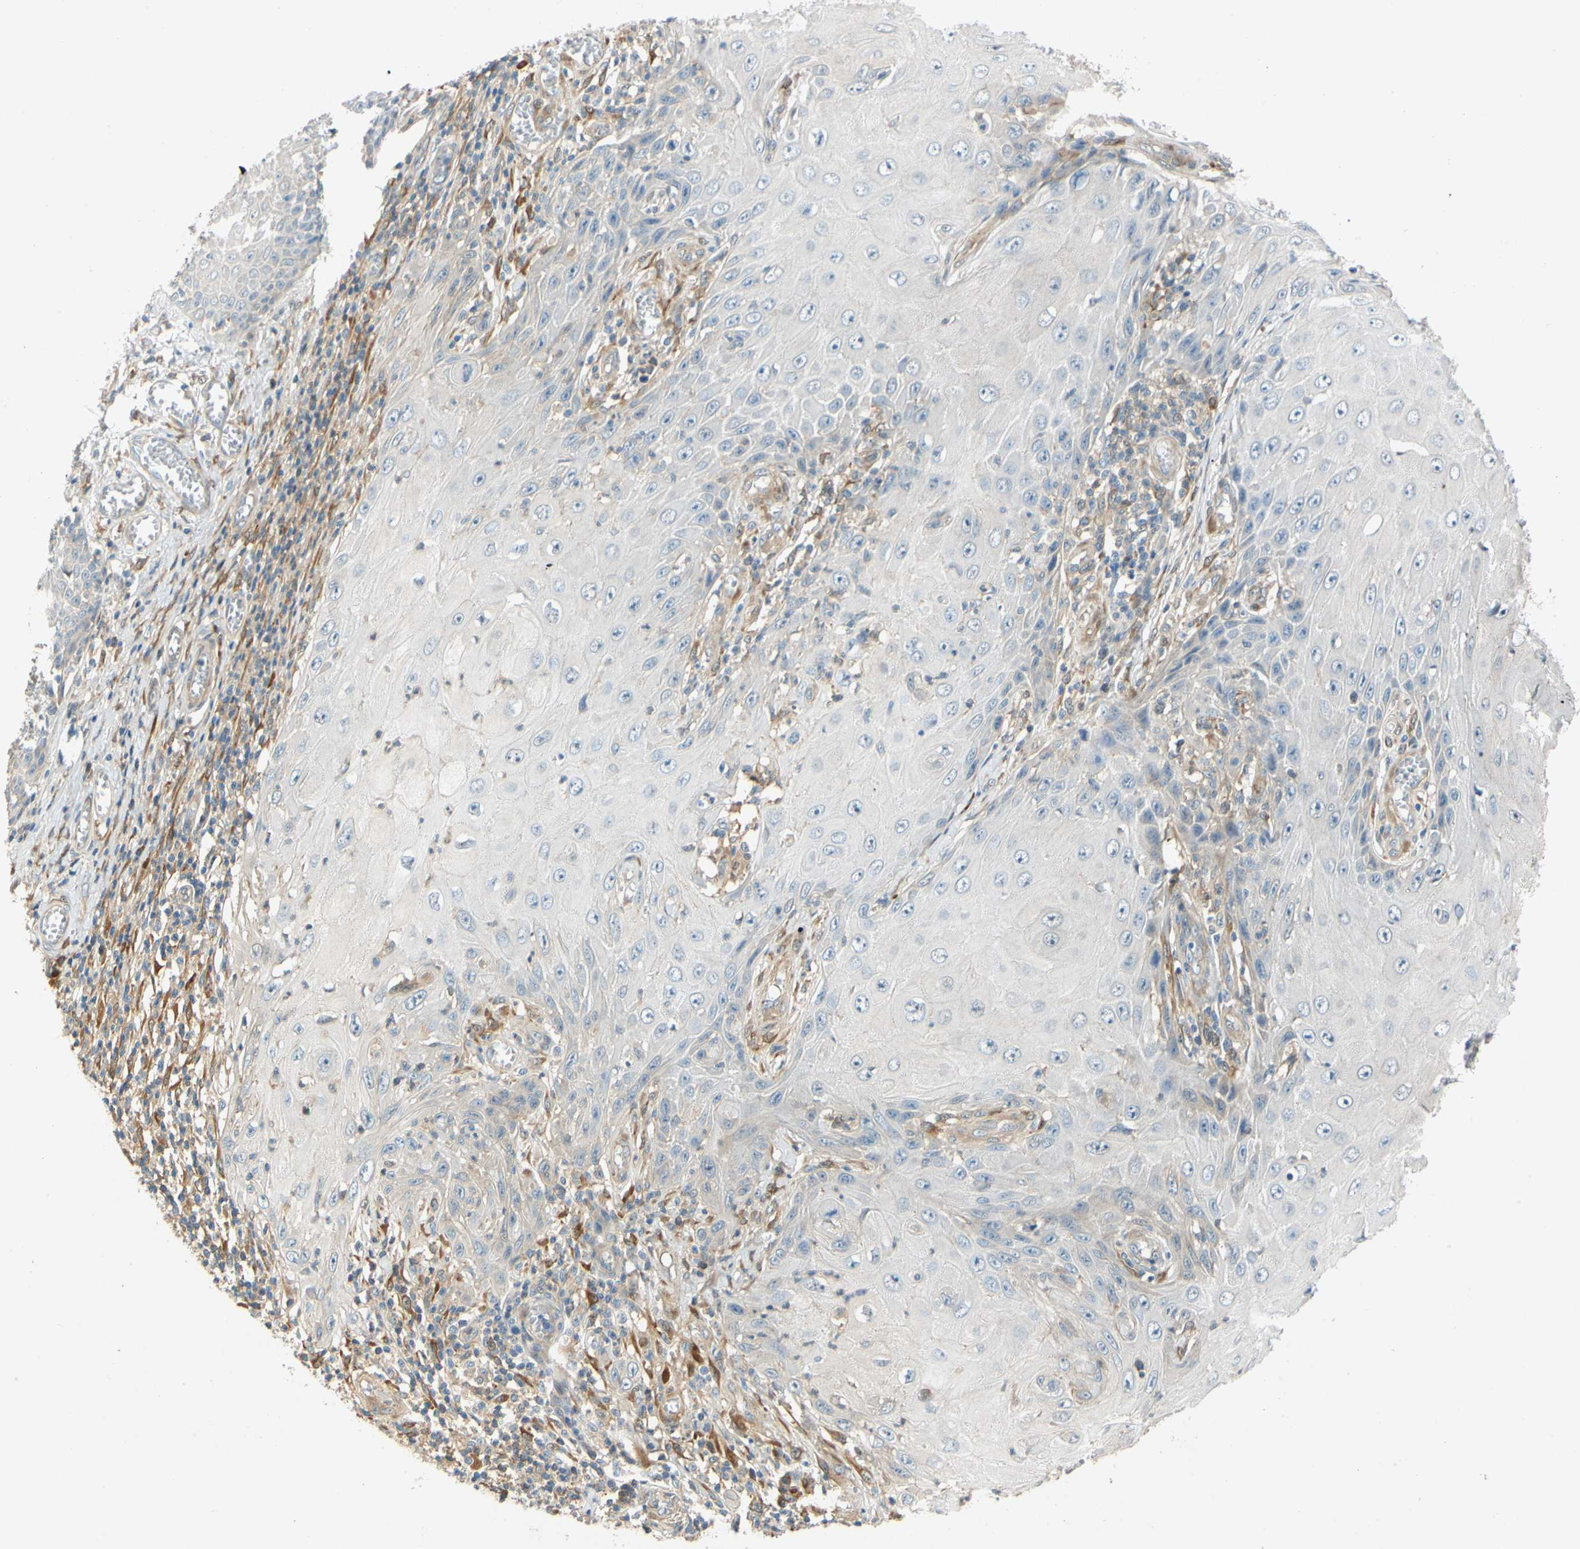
{"staining": {"intensity": "weak", "quantity": "<25%", "location": "cytoplasmic/membranous"}, "tissue": "skin cancer", "cell_type": "Tumor cells", "image_type": "cancer", "snomed": [{"axis": "morphology", "description": "Squamous cell carcinoma, NOS"}, {"axis": "topography", "description": "Skin"}], "caption": "Photomicrograph shows no protein staining in tumor cells of skin cancer tissue.", "gene": "WIPI1", "patient": {"sex": "female", "age": 73}}